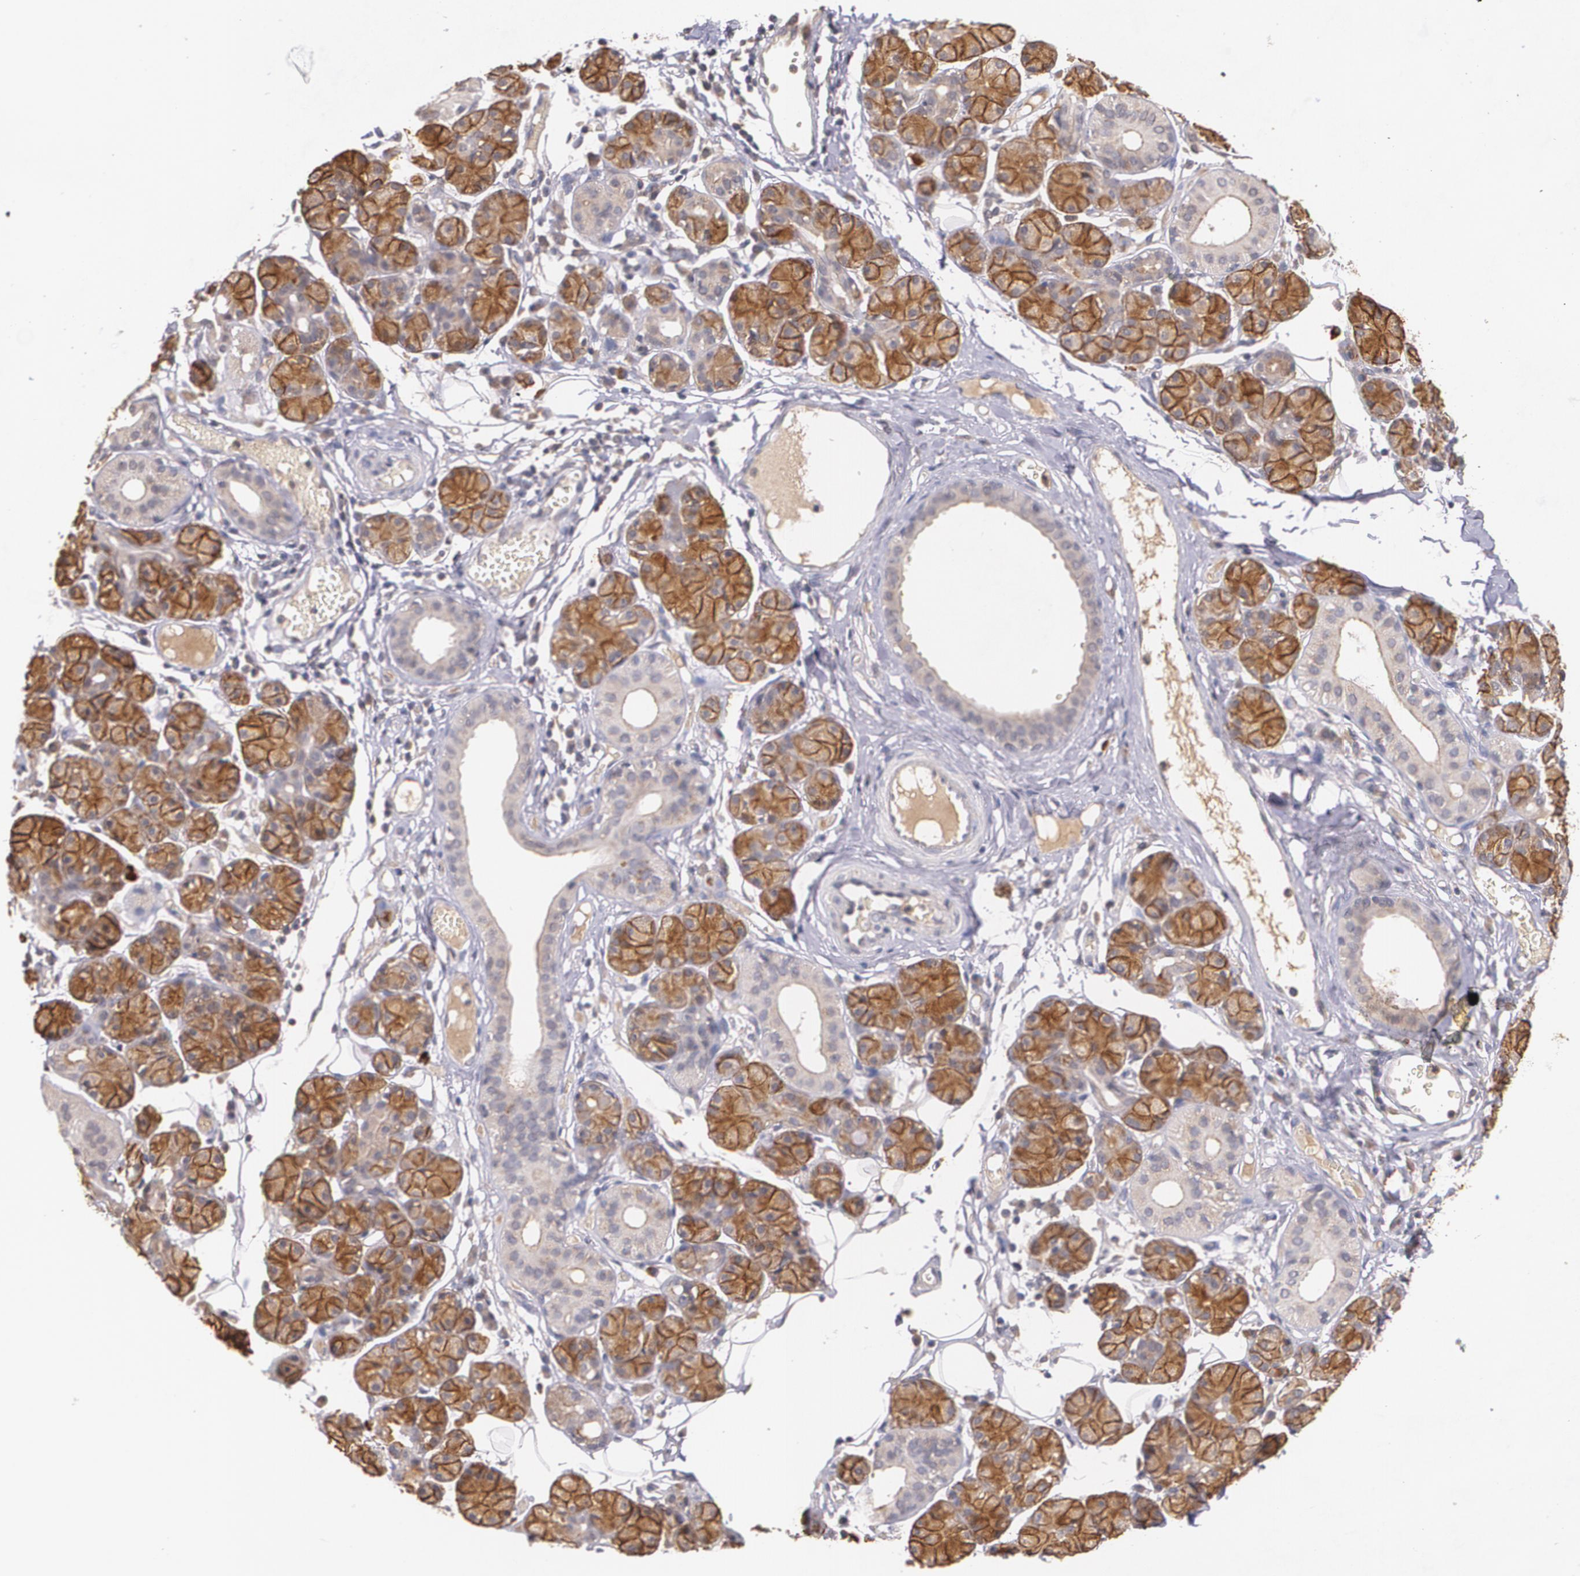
{"staining": {"intensity": "moderate", "quantity": ">75%", "location": "cytoplasmic/membranous"}, "tissue": "salivary gland", "cell_type": "Glandular cells", "image_type": "normal", "snomed": [{"axis": "morphology", "description": "Normal tissue, NOS"}, {"axis": "topography", "description": "Salivary gland"}], "caption": "Salivary gland stained with a brown dye shows moderate cytoplasmic/membranous positive expression in about >75% of glandular cells.", "gene": "IFNGR2", "patient": {"sex": "male", "age": 54}}